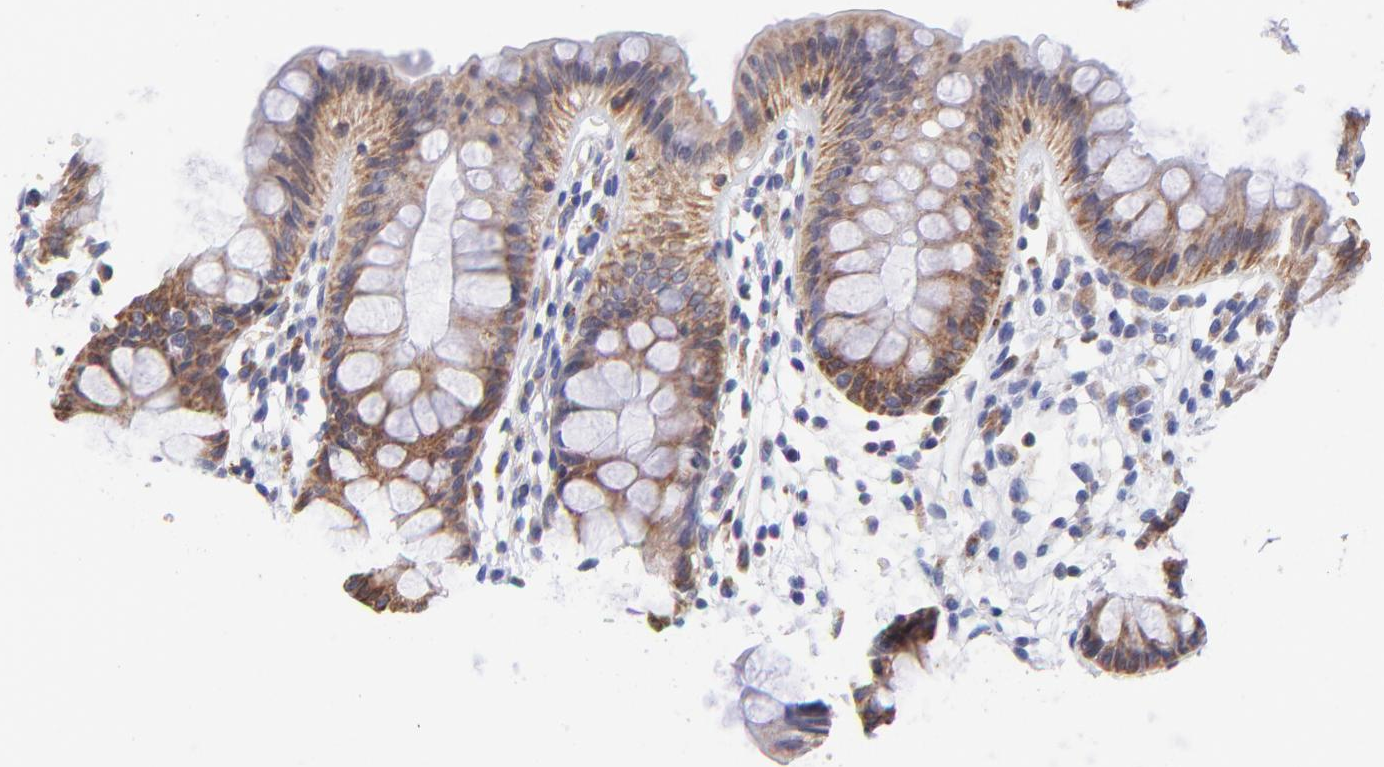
{"staining": {"intensity": "negative", "quantity": "none", "location": "none"}, "tissue": "colon", "cell_type": "Endothelial cells", "image_type": "normal", "snomed": [{"axis": "morphology", "description": "Normal tissue, NOS"}, {"axis": "topography", "description": "Smooth muscle"}, {"axis": "topography", "description": "Colon"}], "caption": "IHC micrograph of normal colon: human colon stained with DAB (3,3'-diaminobenzidine) exhibits no significant protein positivity in endothelial cells. (DAB (3,3'-diaminobenzidine) immunohistochemistry (IHC) with hematoxylin counter stain).", "gene": "NDUFB7", "patient": {"sex": "male", "age": 67}}